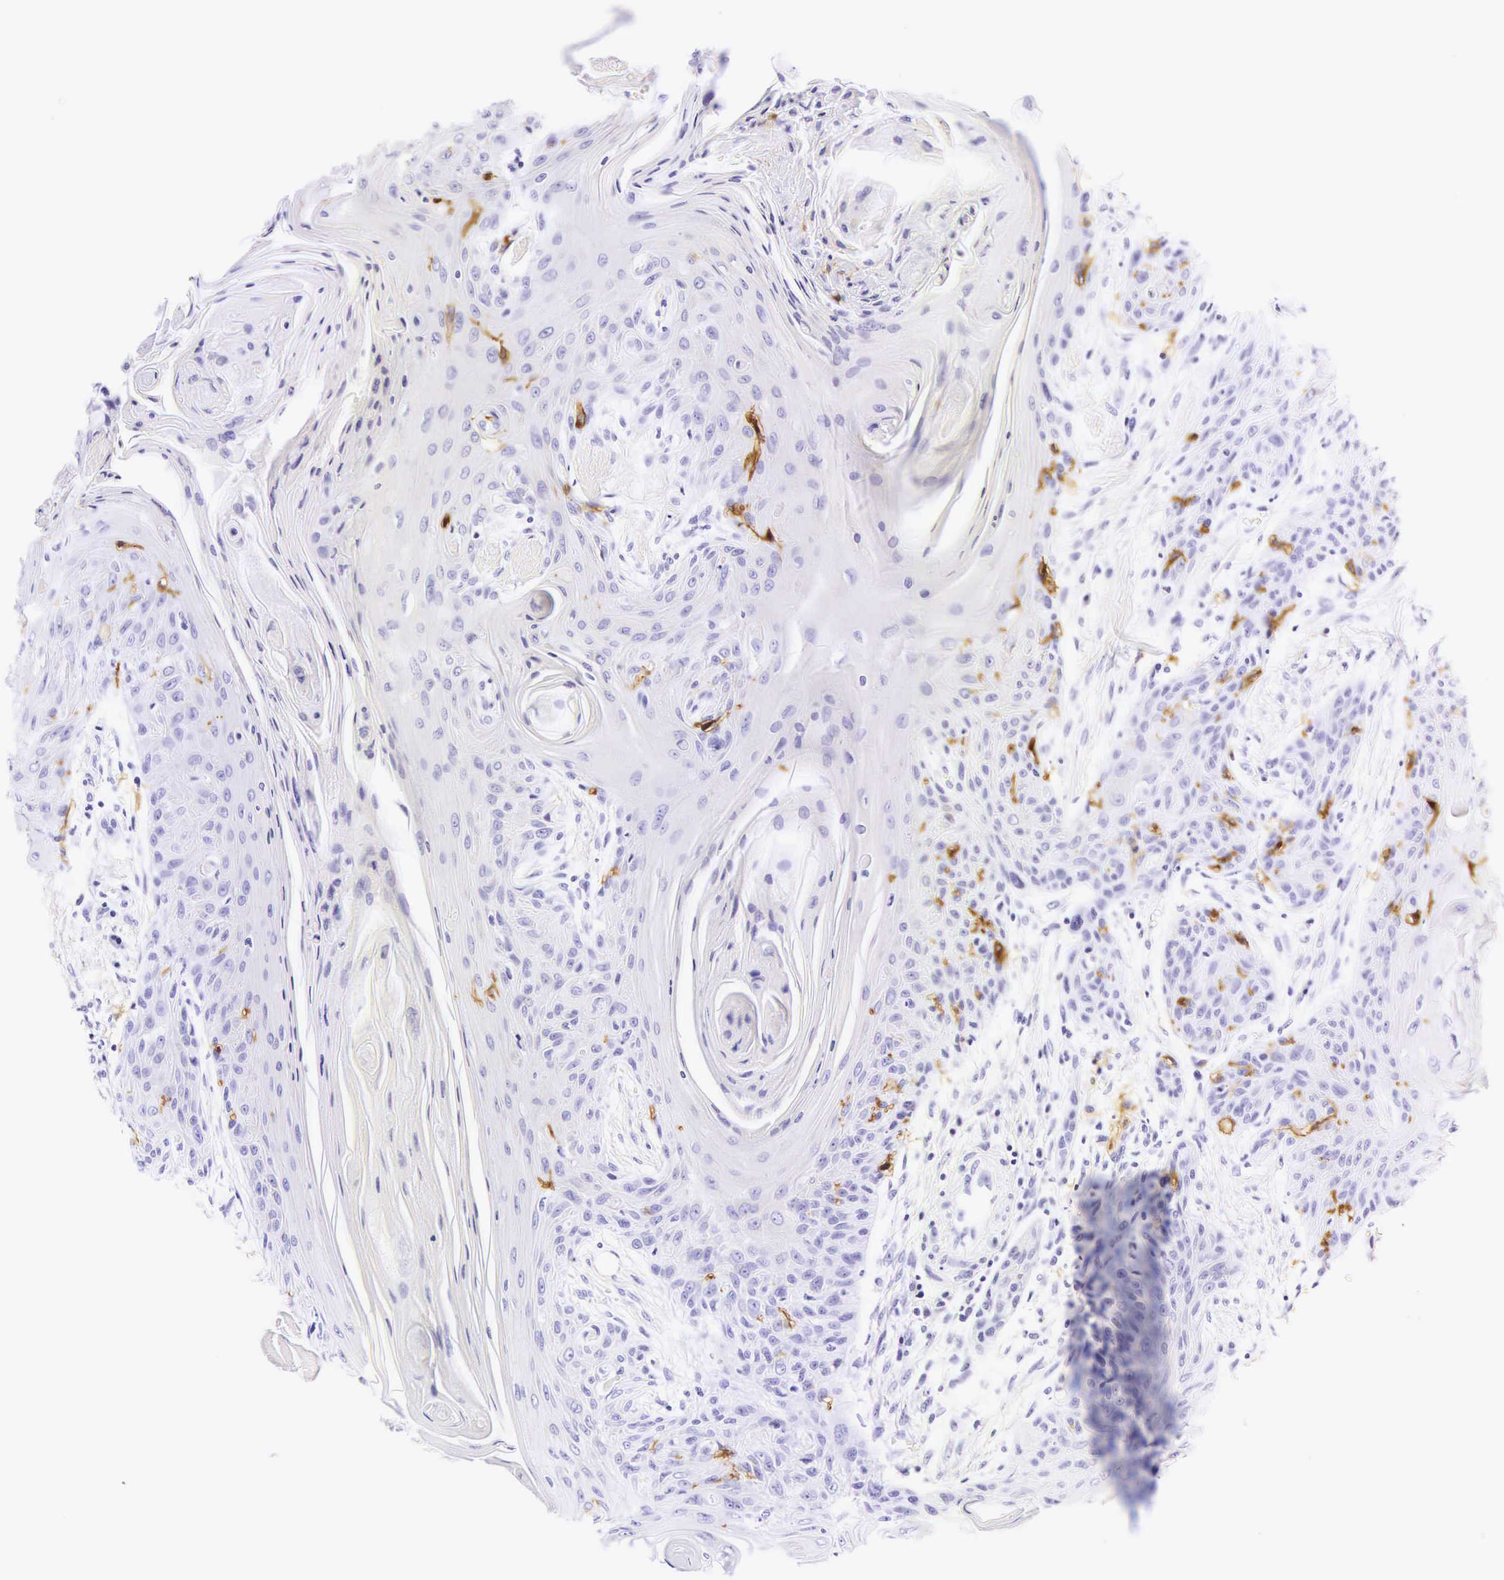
{"staining": {"intensity": "weak", "quantity": "<25%", "location": "cytoplasmic/membranous"}, "tissue": "head and neck cancer", "cell_type": "Tumor cells", "image_type": "cancer", "snomed": [{"axis": "morphology", "description": "Squamous cell carcinoma, NOS"}, {"axis": "morphology", "description": "Squamous cell carcinoma, metastatic, NOS"}, {"axis": "topography", "description": "Lymph node"}, {"axis": "topography", "description": "Salivary gland"}, {"axis": "topography", "description": "Head-Neck"}], "caption": "The micrograph exhibits no significant staining in tumor cells of head and neck cancer (metastatic squamous cell carcinoma).", "gene": "CD1A", "patient": {"sex": "female", "age": 74}}